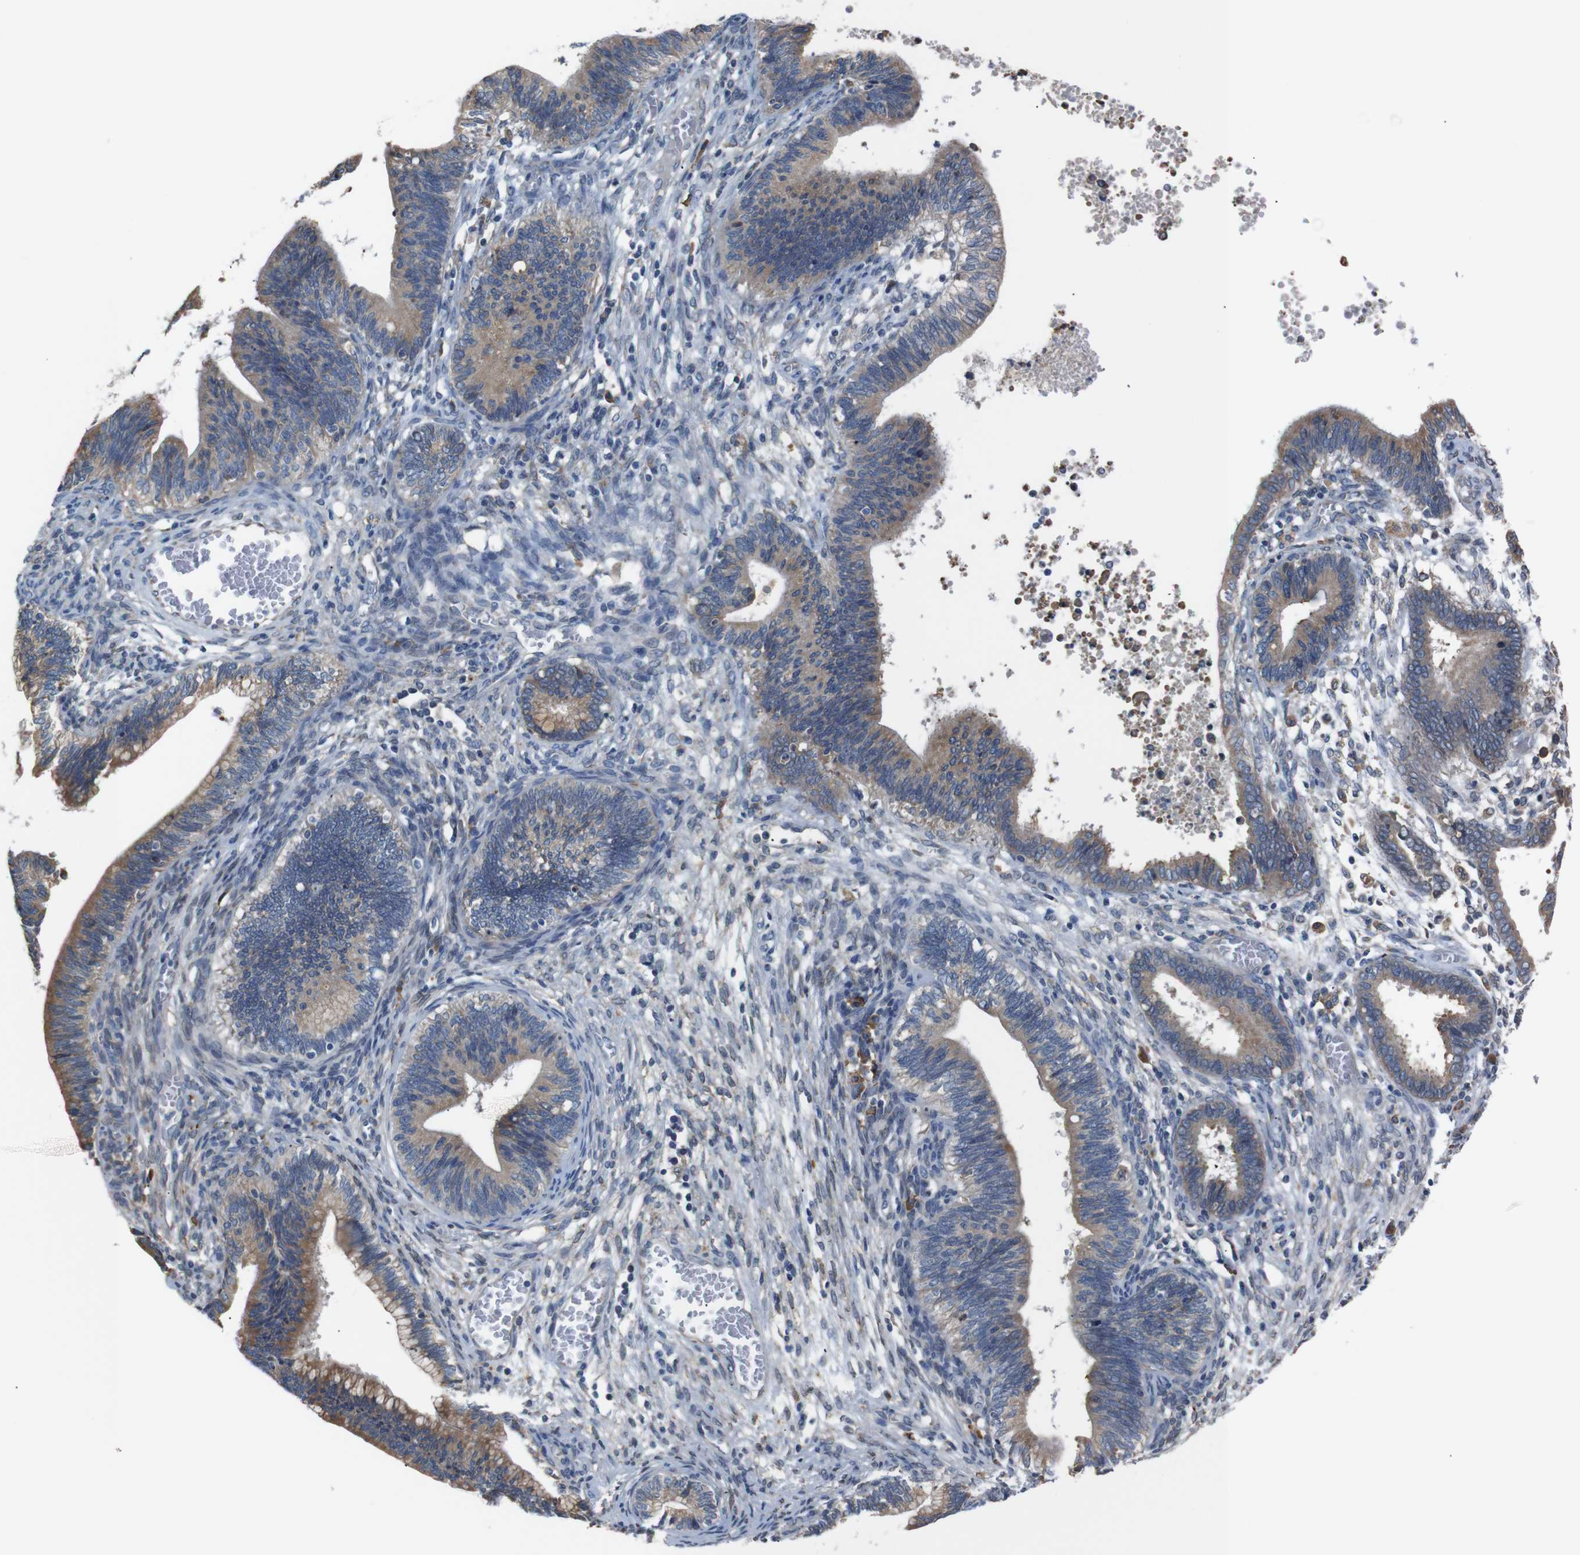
{"staining": {"intensity": "moderate", "quantity": ">75%", "location": "cytoplasmic/membranous"}, "tissue": "cervical cancer", "cell_type": "Tumor cells", "image_type": "cancer", "snomed": [{"axis": "morphology", "description": "Adenocarcinoma, NOS"}, {"axis": "topography", "description": "Cervix"}], "caption": "Protein positivity by immunohistochemistry (IHC) displays moderate cytoplasmic/membranous positivity in about >75% of tumor cells in adenocarcinoma (cervical).", "gene": "SIGMAR1", "patient": {"sex": "female", "age": 44}}